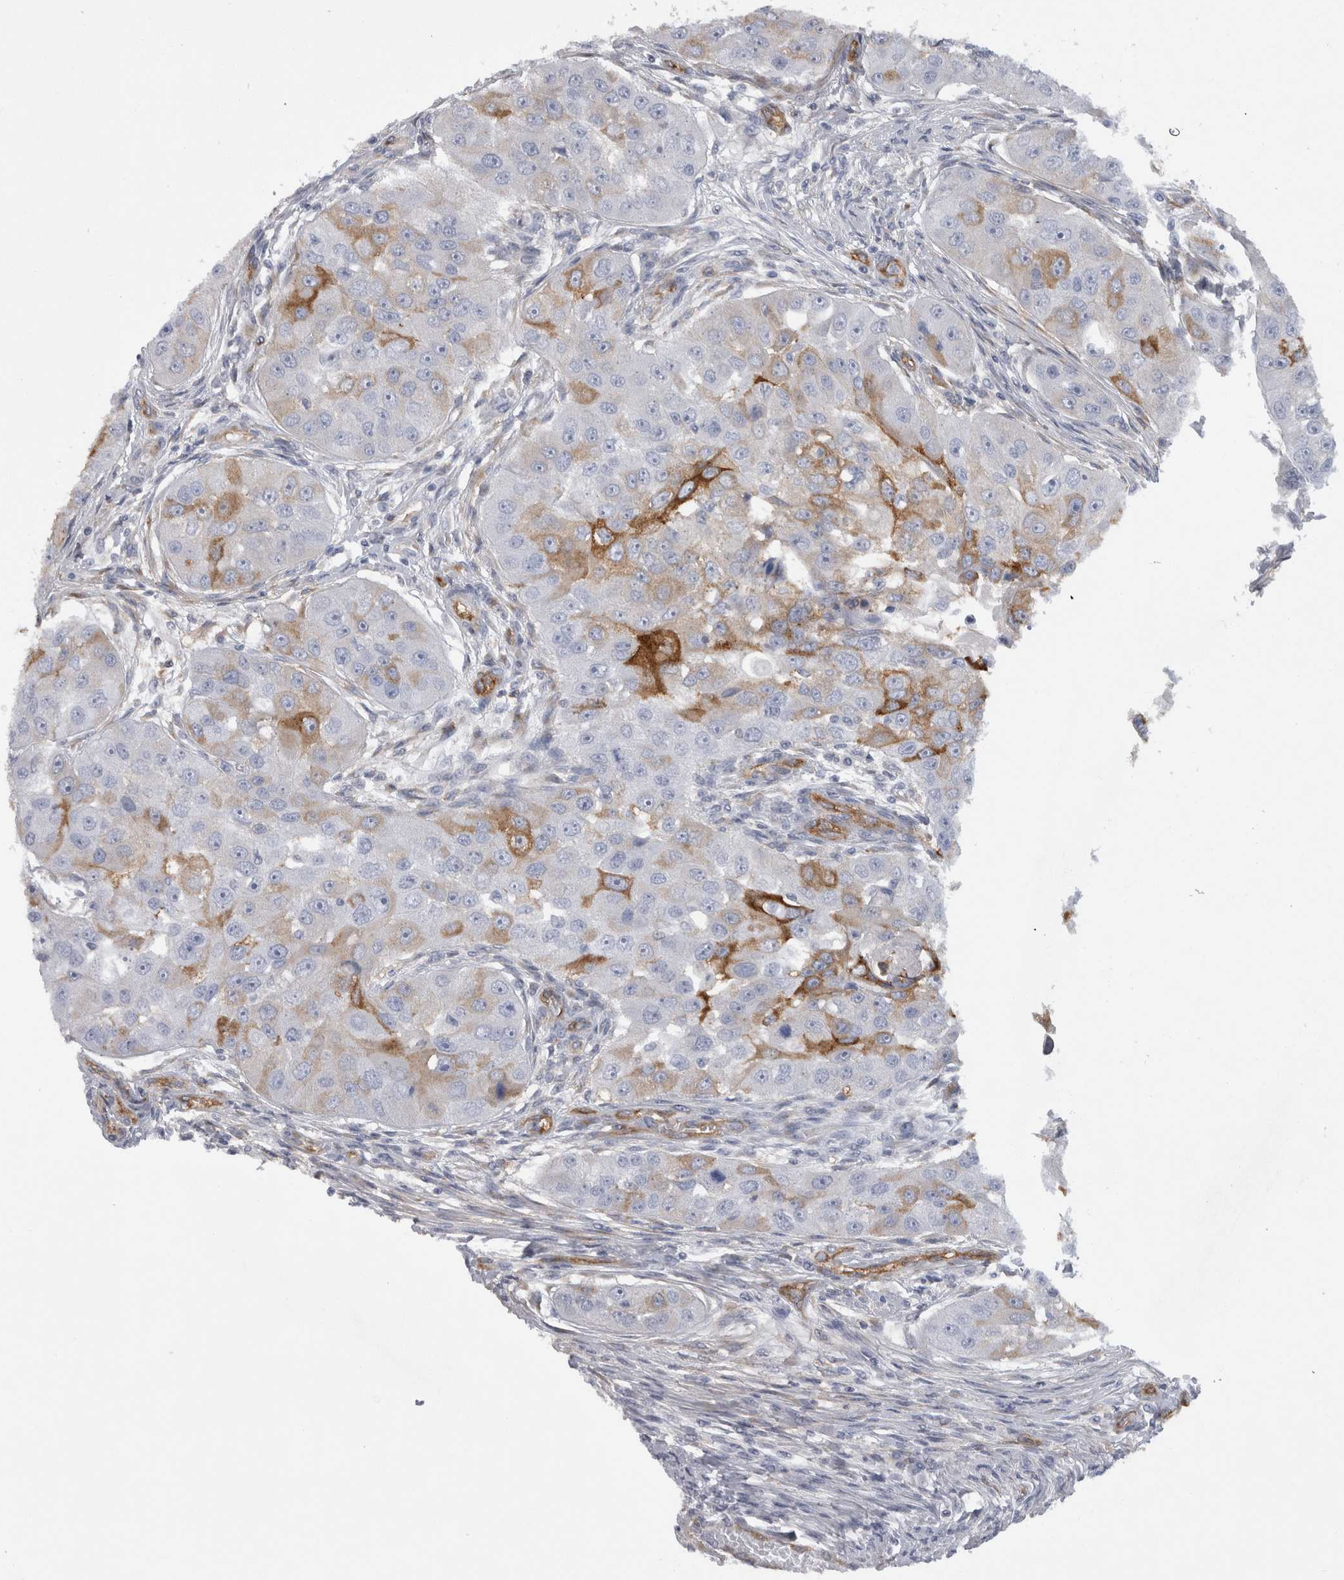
{"staining": {"intensity": "moderate", "quantity": "<25%", "location": "cytoplasmic/membranous"}, "tissue": "head and neck cancer", "cell_type": "Tumor cells", "image_type": "cancer", "snomed": [{"axis": "morphology", "description": "Normal tissue, NOS"}, {"axis": "morphology", "description": "Squamous cell carcinoma, NOS"}, {"axis": "topography", "description": "Skeletal muscle"}, {"axis": "topography", "description": "Head-Neck"}], "caption": "A low amount of moderate cytoplasmic/membranous staining is present in approximately <25% of tumor cells in head and neck cancer tissue.", "gene": "ATXN3", "patient": {"sex": "male", "age": 51}}